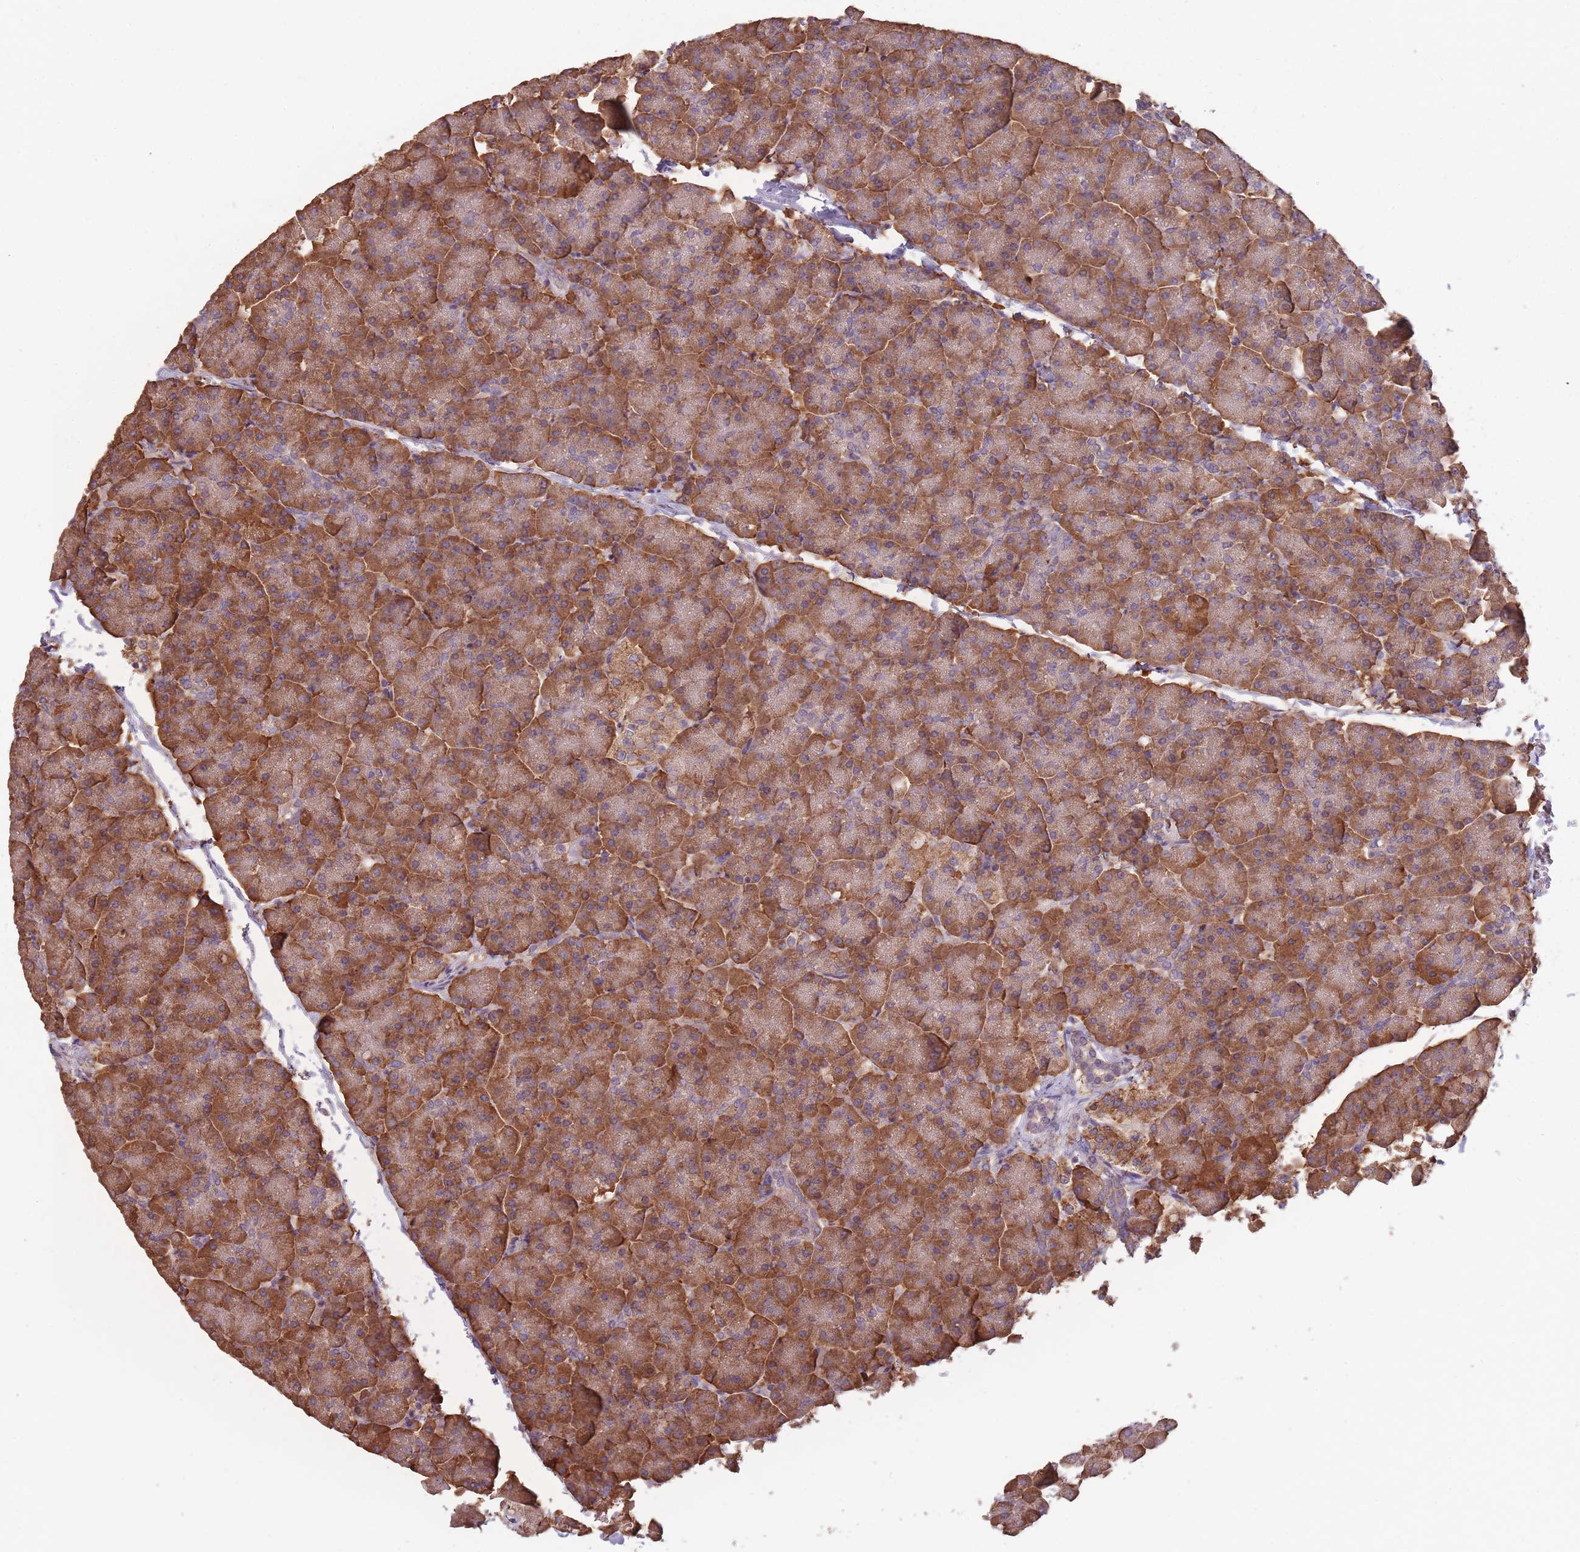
{"staining": {"intensity": "strong", "quantity": ">75%", "location": "cytoplasmic/membranous"}, "tissue": "pancreas", "cell_type": "Exocrine glandular cells", "image_type": "normal", "snomed": [{"axis": "morphology", "description": "Normal tissue, NOS"}, {"axis": "topography", "description": "Pancreas"}, {"axis": "topography", "description": "Peripheral nerve tissue"}], "caption": "Immunohistochemical staining of unremarkable human pancreas exhibits high levels of strong cytoplasmic/membranous staining in about >75% of exocrine glandular cells.", "gene": "SANBR", "patient": {"sex": "male", "age": 54}}